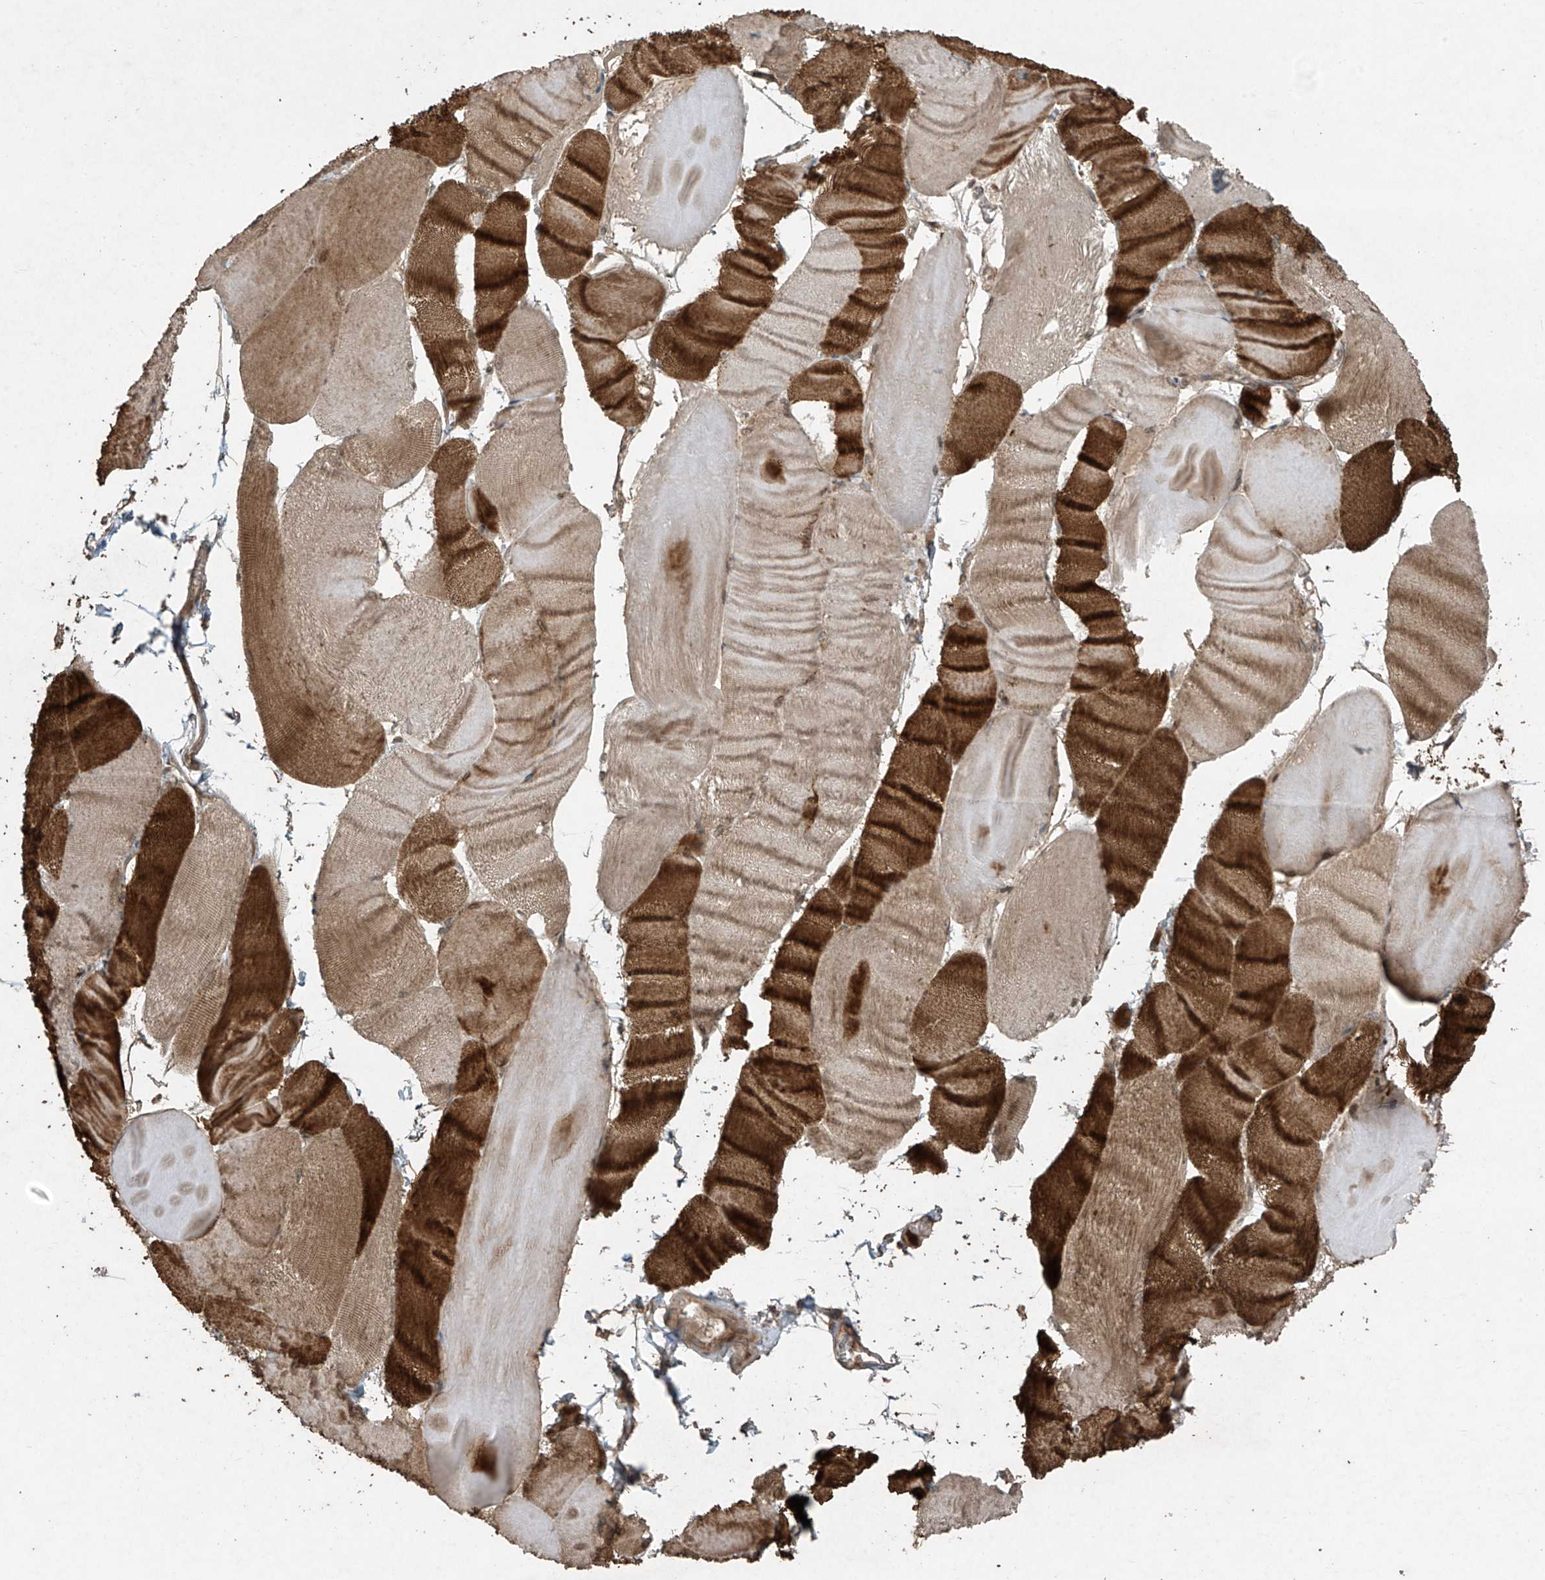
{"staining": {"intensity": "strong", "quantity": "25%-75%", "location": "cytoplasmic/membranous"}, "tissue": "skeletal muscle", "cell_type": "Myocytes", "image_type": "normal", "snomed": [{"axis": "morphology", "description": "Normal tissue, NOS"}, {"axis": "morphology", "description": "Basal cell carcinoma"}, {"axis": "topography", "description": "Skeletal muscle"}], "caption": "Brown immunohistochemical staining in unremarkable skeletal muscle reveals strong cytoplasmic/membranous expression in about 25%-75% of myocytes.", "gene": "PGPEP1", "patient": {"sex": "female", "age": 64}}